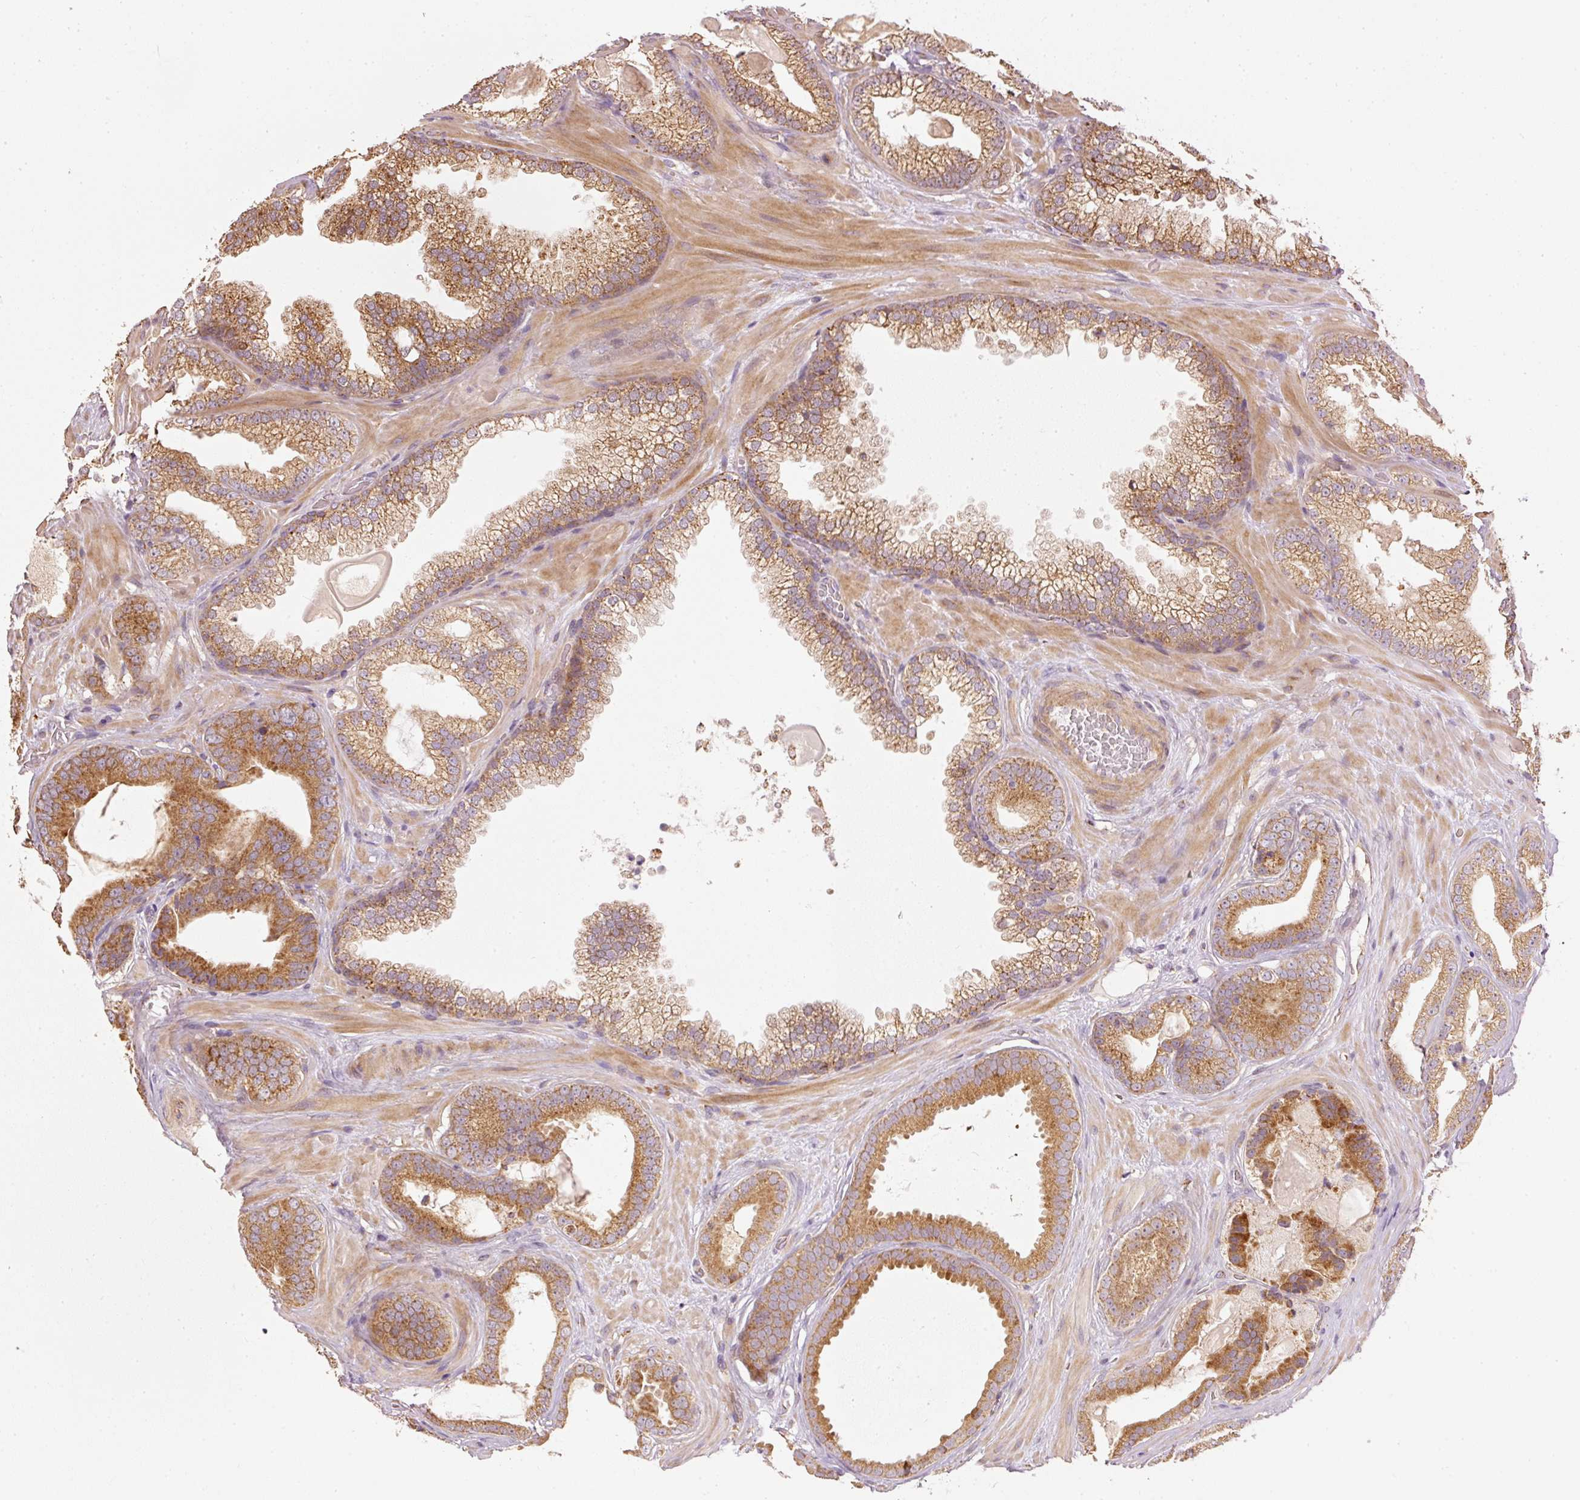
{"staining": {"intensity": "moderate", "quantity": ">75%", "location": "cytoplasmic/membranous"}, "tissue": "prostate cancer", "cell_type": "Tumor cells", "image_type": "cancer", "snomed": [{"axis": "morphology", "description": "Adenocarcinoma, Low grade"}, {"axis": "topography", "description": "Prostate"}], "caption": "The photomicrograph exhibits staining of adenocarcinoma (low-grade) (prostate), revealing moderate cytoplasmic/membranous protein expression (brown color) within tumor cells. (DAB (3,3'-diaminobenzidine) = brown stain, brightfield microscopy at high magnification).", "gene": "MTHFD1L", "patient": {"sex": "male", "age": 57}}